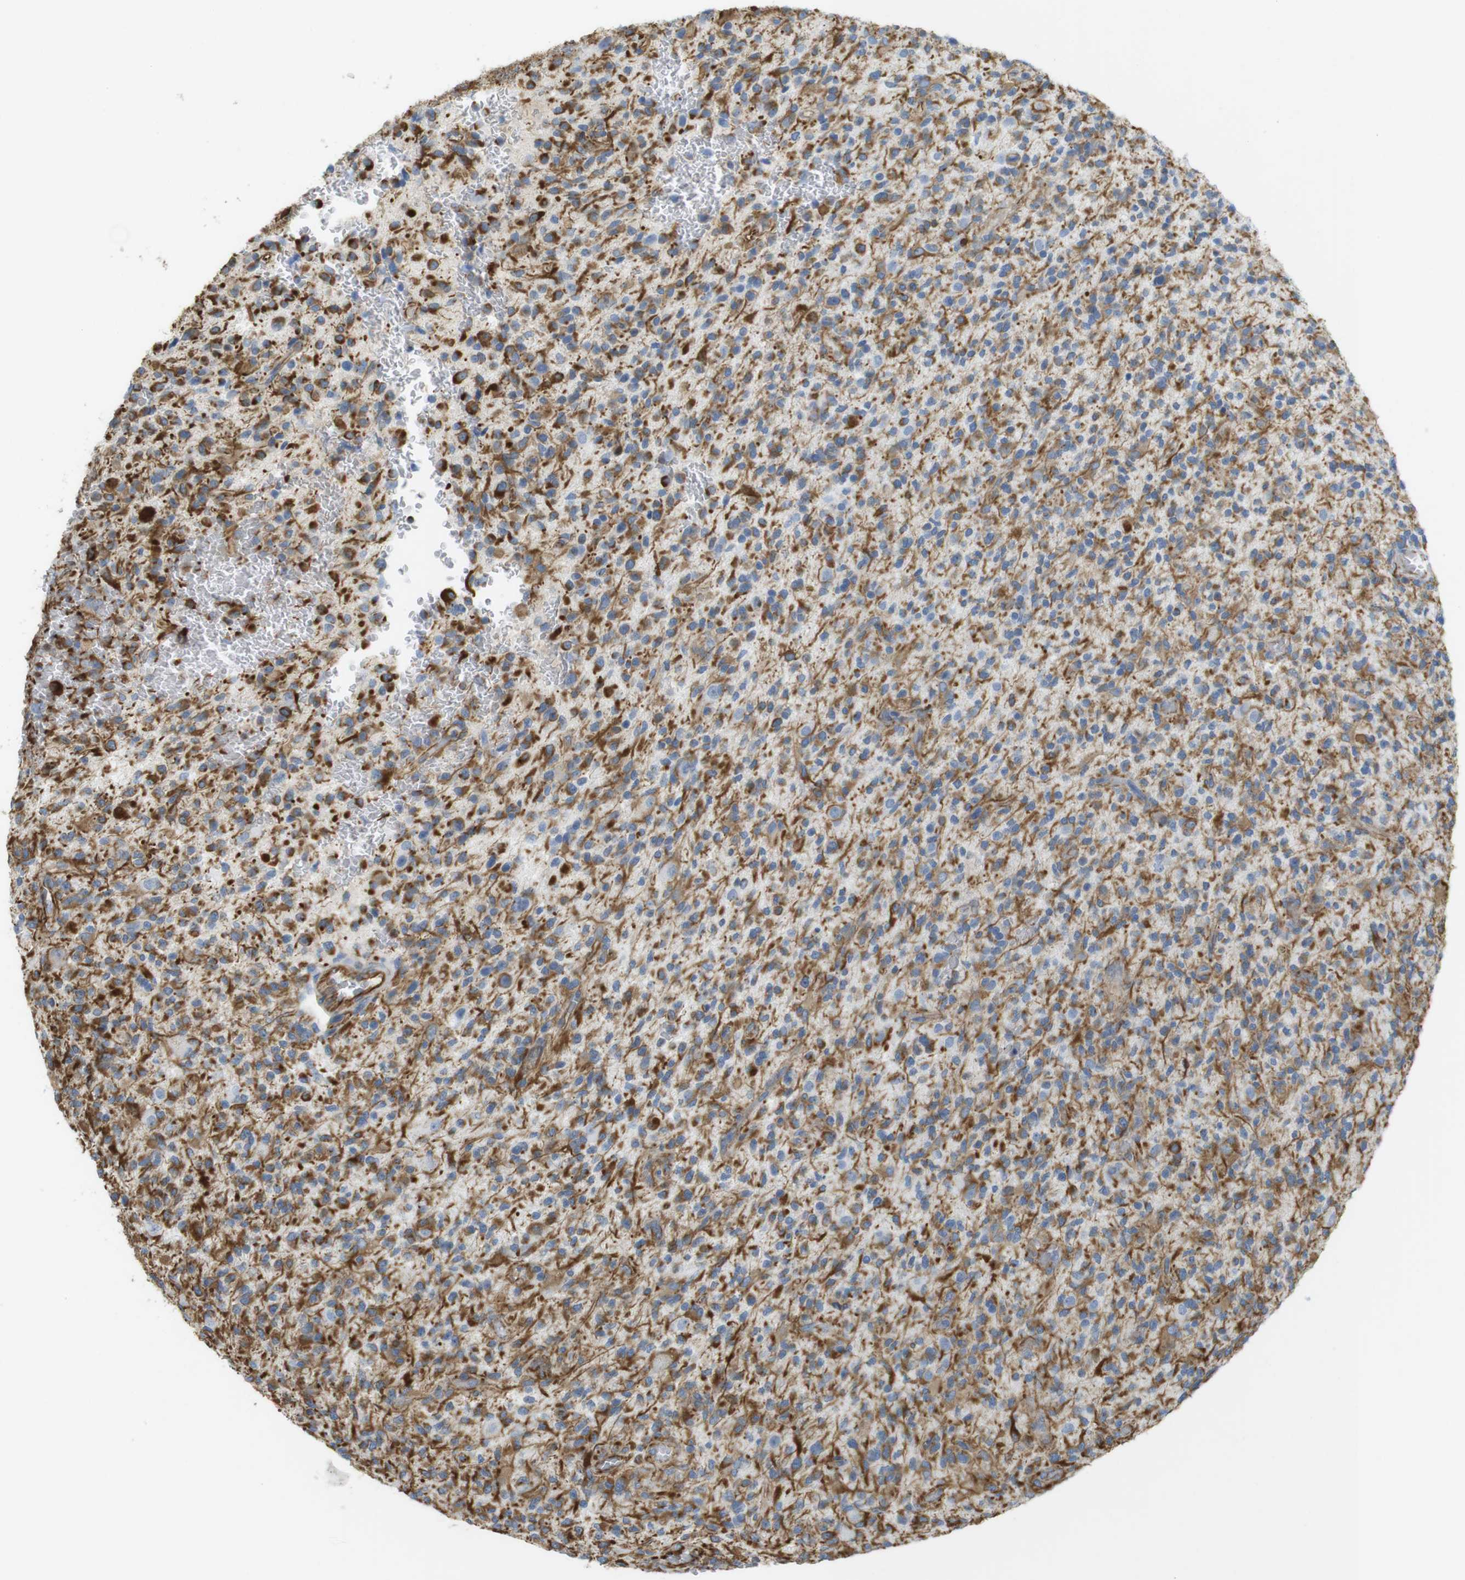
{"staining": {"intensity": "moderate", "quantity": "25%-75%", "location": "cytoplasmic/membranous"}, "tissue": "glioma", "cell_type": "Tumor cells", "image_type": "cancer", "snomed": [{"axis": "morphology", "description": "Glioma, malignant, High grade"}, {"axis": "topography", "description": "Brain"}], "caption": "Moderate cytoplasmic/membranous expression for a protein is present in approximately 25%-75% of tumor cells of glioma using immunohistochemistry (IHC).", "gene": "MS4A10", "patient": {"sex": "male", "age": 71}}